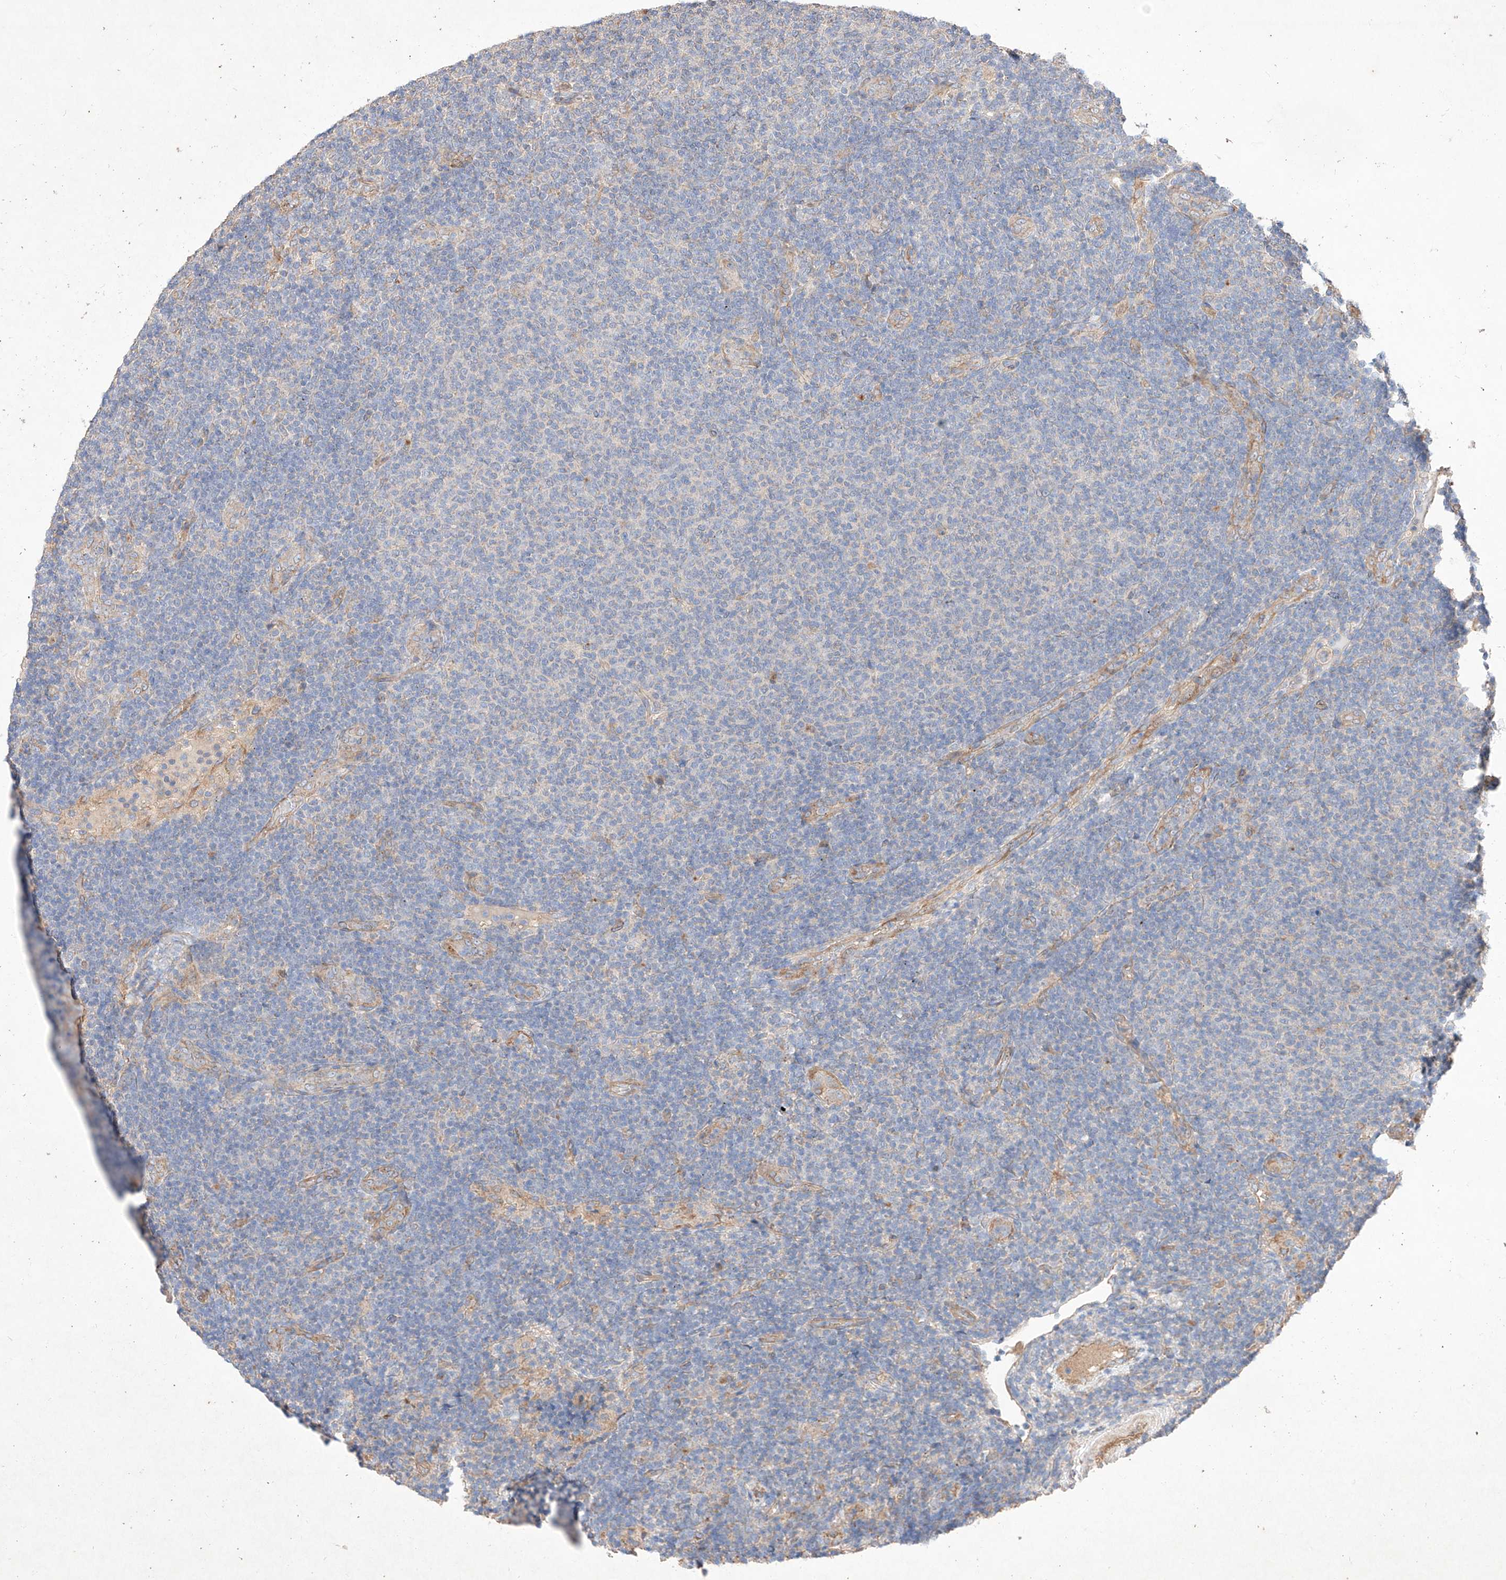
{"staining": {"intensity": "negative", "quantity": "none", "location": "none"}, "tissue": "lymphoma", "cell_type": "Tumor cells", "image_type": "cancer", "snomed": [{"axis": "morphology", "description": "Malignant lymphoma, non-Hodgkin's type, Low grade"}, {"axis": "topography", "description": "Lymph node"}], "caption": "High power microscopy micrograph of an immunohistochemistry micrograph of low-grade malignant lymphoma, non-Hodgkin's type, revealing no significant positivity in tumor cells.", "gene": "C6orf62", "patient": {"sex": "male", "age": 66}}